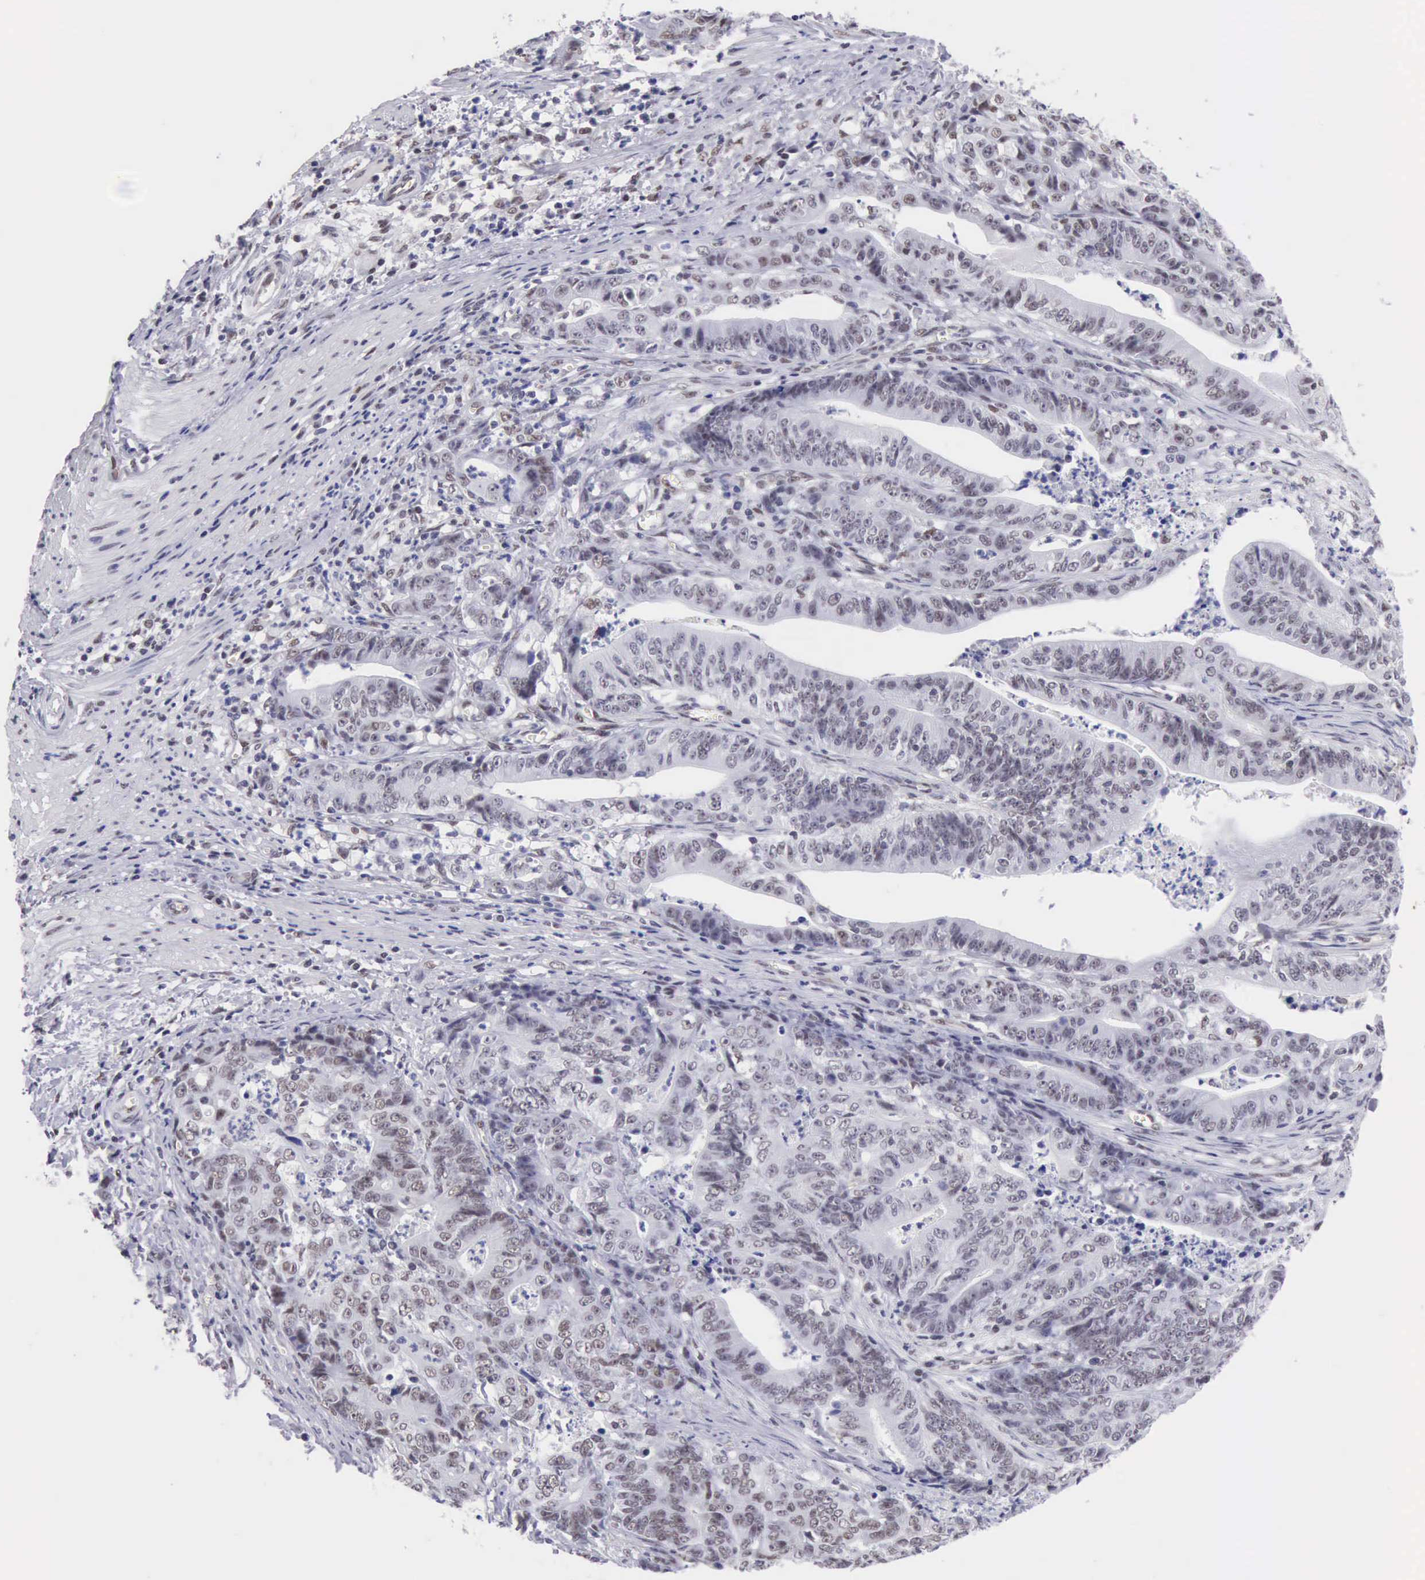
{"staining": {"intensity": "weak", "quantity": "25%-75%", "location": "nuclear"}, "tissue": "stomach cancer", "cell_type": "Tumor cells", "image_type": "cancer", "snomed": [{"axis": "morphology", "description": "Adenocarcinoma, NOS"}, {"axis": "topography", "description": "Stomach, lower"}], "caption": "Protein expression analysis of human stomach cancer reveals weak nuclear staining in about 25%-75% of tumor cells.", "gene": "ERCC4", "patient": {"sex": "female", "age": 86}}